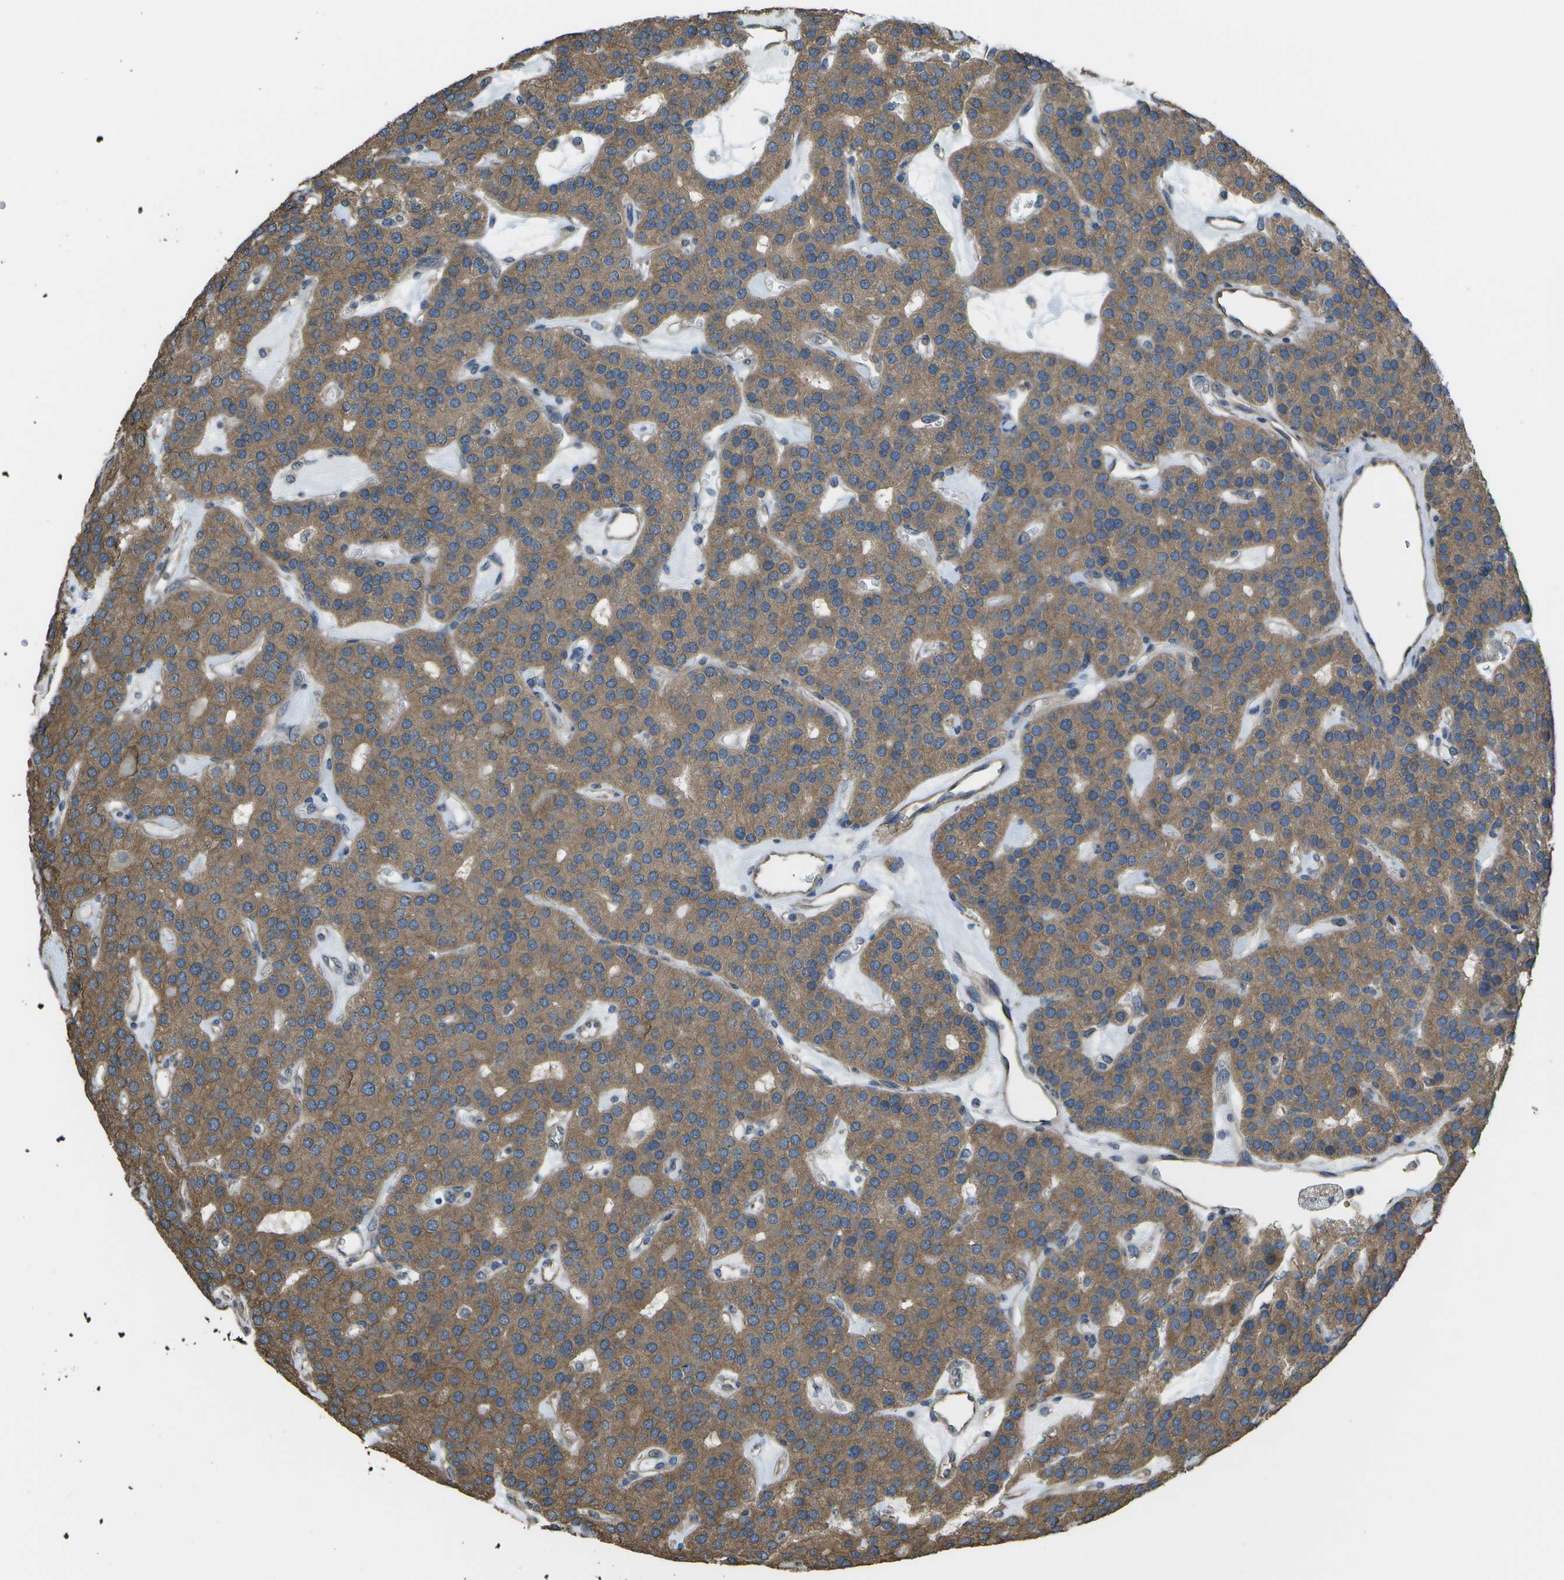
{"staining": {"intensity": "moderate", "quantity": ">75%", "location": "cytoplasmic/membranous"}, "tissue": "parathyroid gland", "cell_type": "Glandular cells", "image_type": "normal", "snomed": [{"axis": "morphology", "description": "Normal tissue, NOS"}, {"axis": "morphology", "description": "Adenoma, NOS"}, {"axis": "topography", "description": "Parathyroid gland"}], "caption": "Immunohistochemical staining of unremarkable parathyroid gland reveals medium levels of moderate cytoplasmic/membranous staining in about >75% of glandular cells.", "gene": "CLNS1A", "patient": {"sex": "female", "age": 86}}